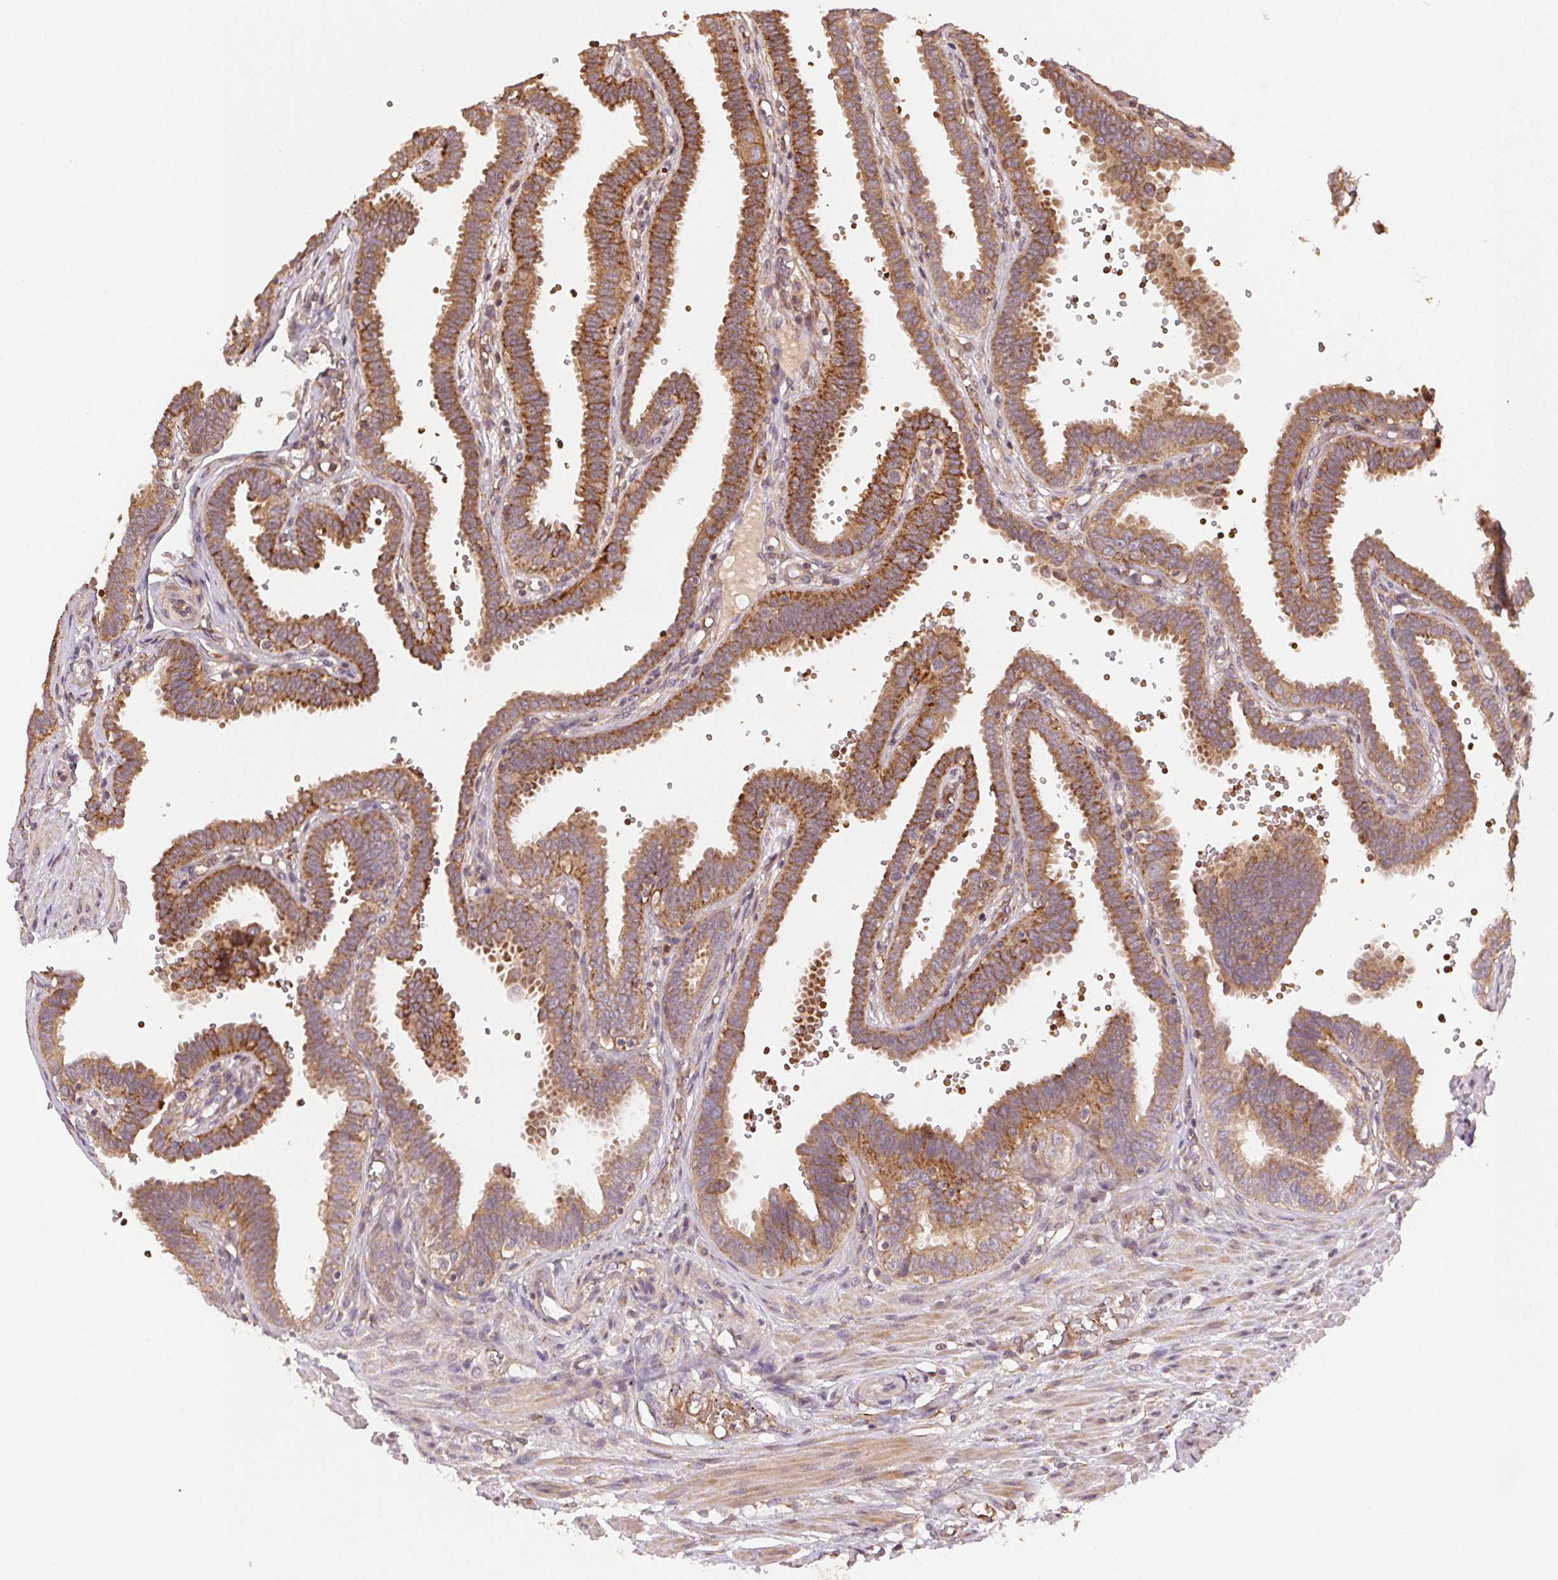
{"staining": {"intensity": "moderate", "quantity": ">75%", "location": "cytoplasmic/membranous"}, "tissue": "fallopian tube", "cell_type": "Glandular cells", "image_type": "normal", "snomed": [{"axis": "morphology", "description": "Normal tissue, NOS"}, {"axis": "topography", "description": "Fallopian tube"}], "caption": "Immunohistochemical staining of benign fallopian tube exhibits moderate cytoplasmic/membranous protein expression in about >75% of glandular cells.", "gene": "KLHL15", "patient": {"sex": "female", "age": 37}}